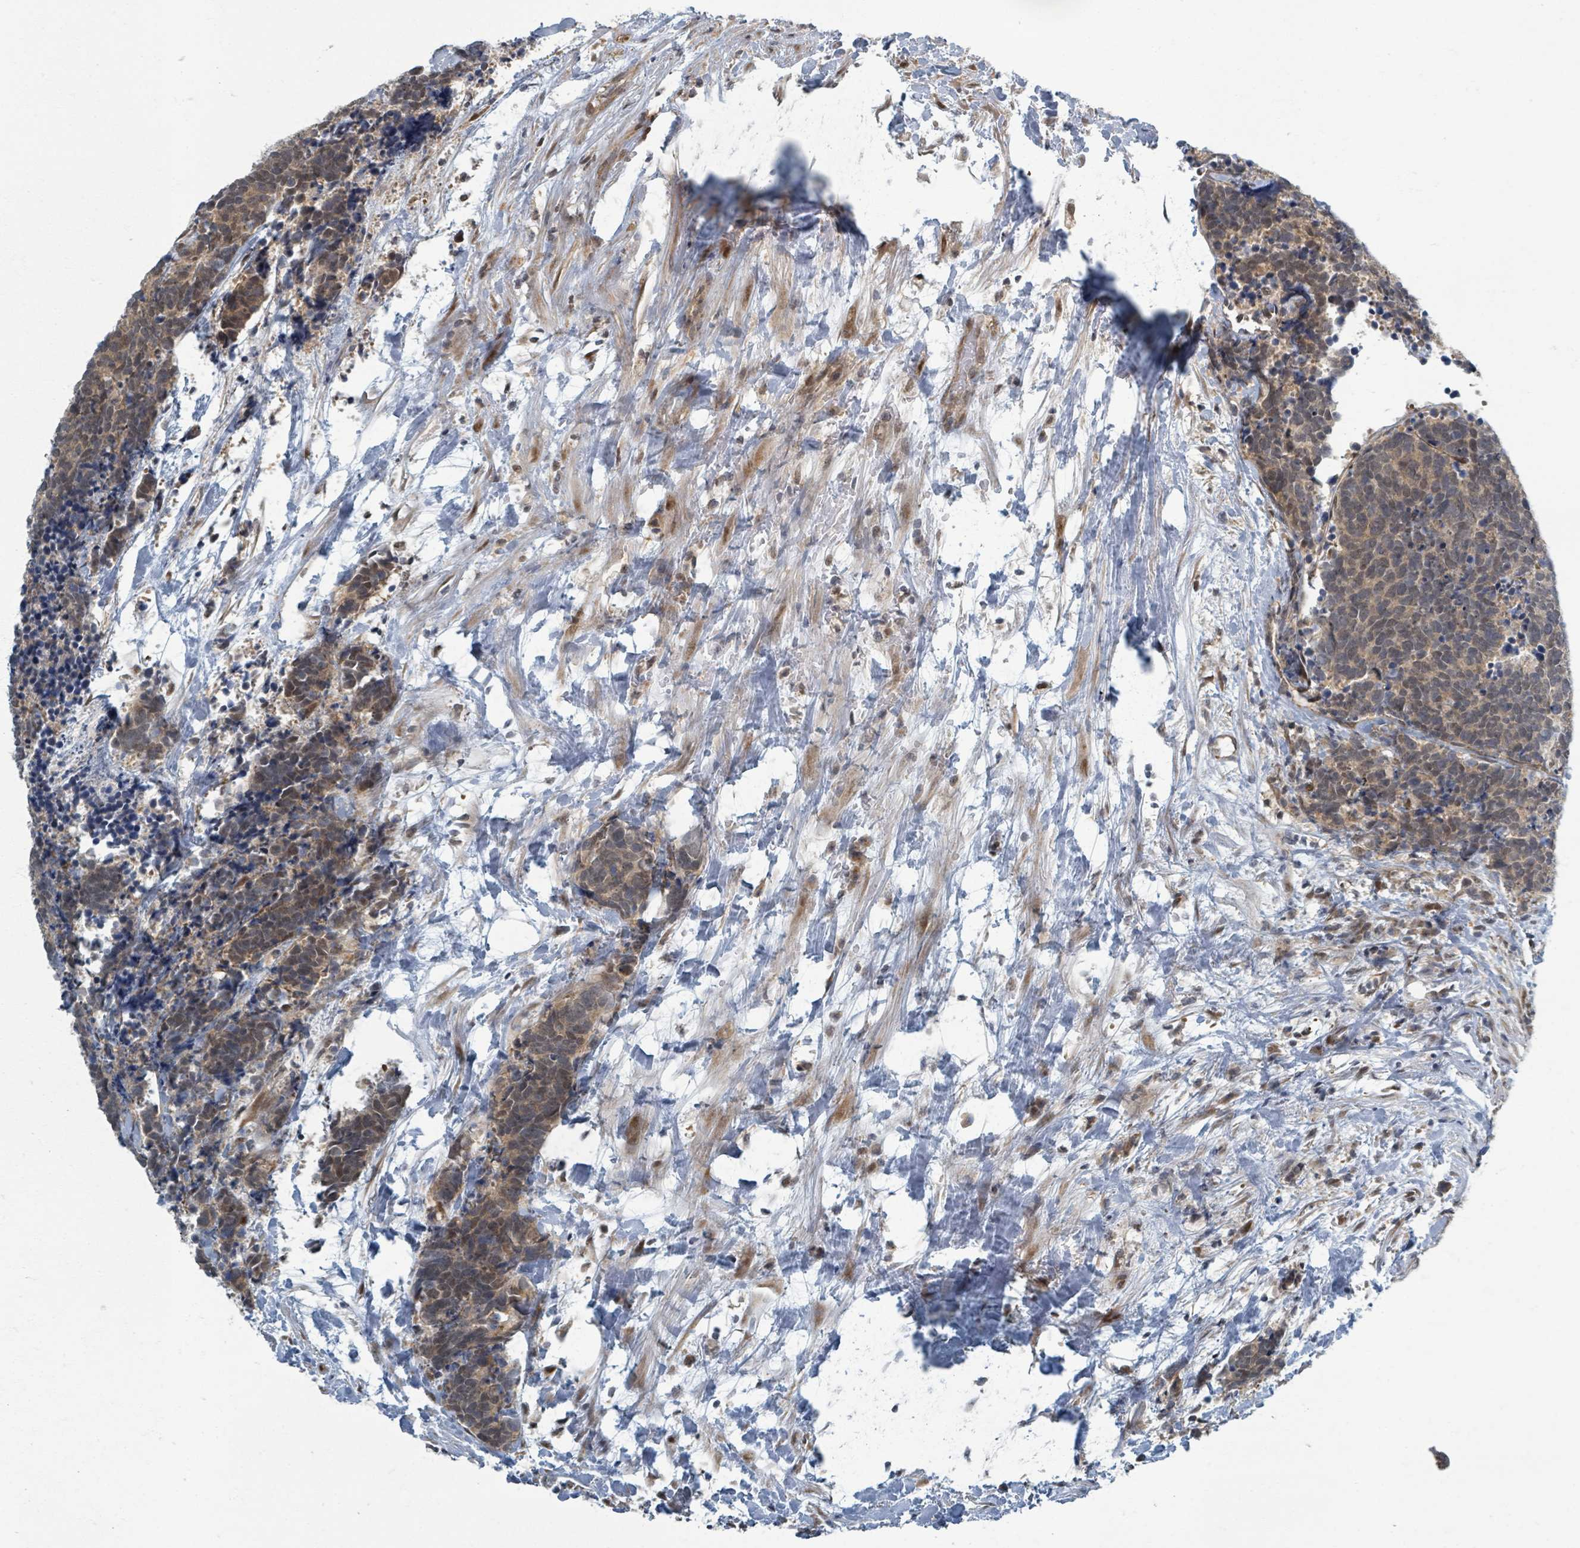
{"staining": {"intensity": "weak", "quantity": ">75%", "location": "cytoplasmic/membranous,nuclear"}, "tissue": "carcinoid", "cell_type": "Tumor cells", "image_type": "cancer", "snomed": [{"axis": "morphology", "description": "Carcinoma, NOS"}, {"axis": "morphology", "description": "Carcinoid, malignant, NOS"}, {"axis": "topography", "description": "Prostate"}], "caption": "Immunohistochemical staining of carcinoid displays low levels of weak cytoplasmic/membranous and nuclear protein staining in about >75% of tumor cells.", "gene": "INTS15", "patient": {"sex": "male", "age": 57}}